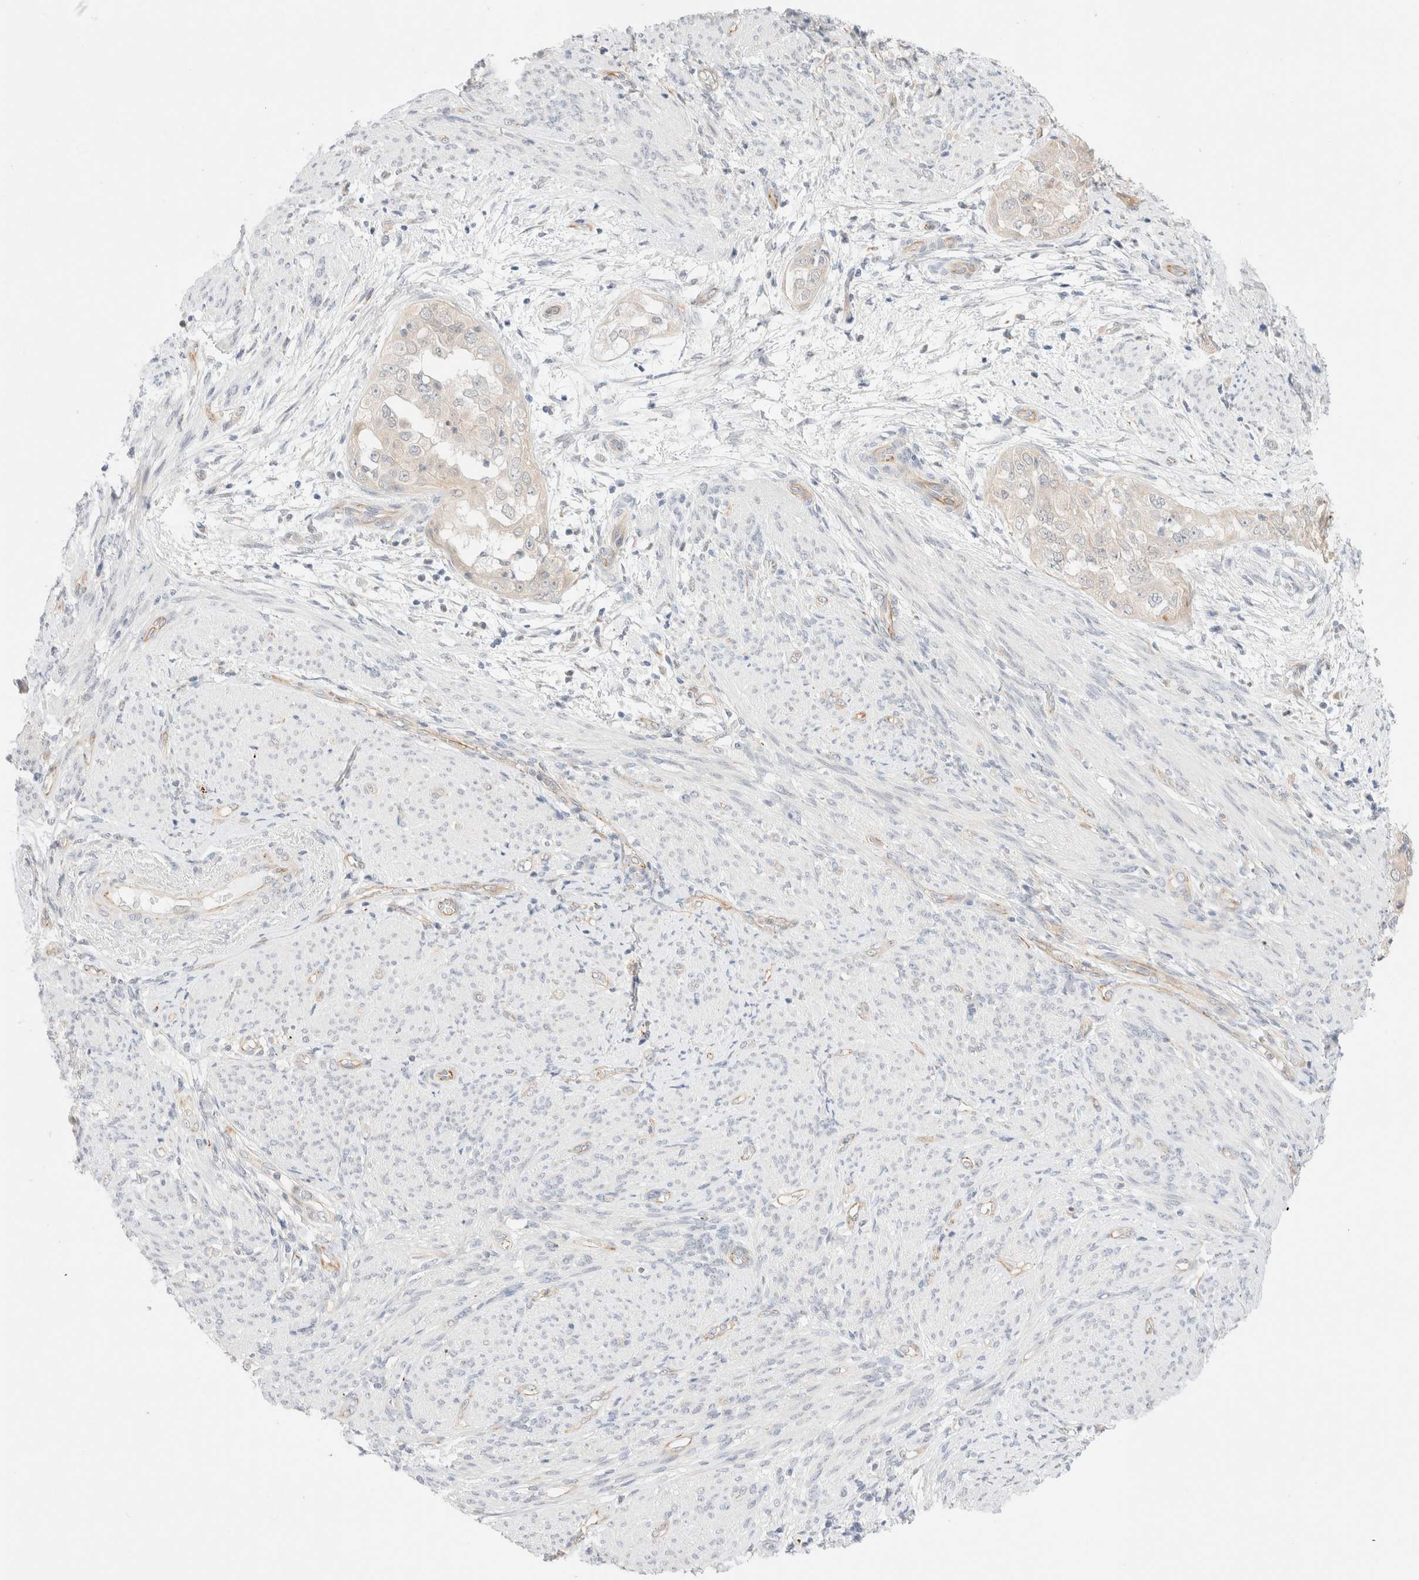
{"staining": {"intensity": "negative", "quantity": "none", "location": "none"}, "tissue": "endometrial cancer", "cell_type": "Tumor cells", "image_type": "cancer", "snomed": [{"axis": "morphology", "description": "Adenocarcinoma, NOS"}, {"axis": "topography", "description": "Endometrium"}], "caption": "Immunohistochemistry photomicrograph of neoplastic tissue: human endometrial adenocarcinoma stained with DAB reveals no significant protein staining in tumor cells.", "gene": "UNC13B", "patient": {"sex": "female", "age": 85}}